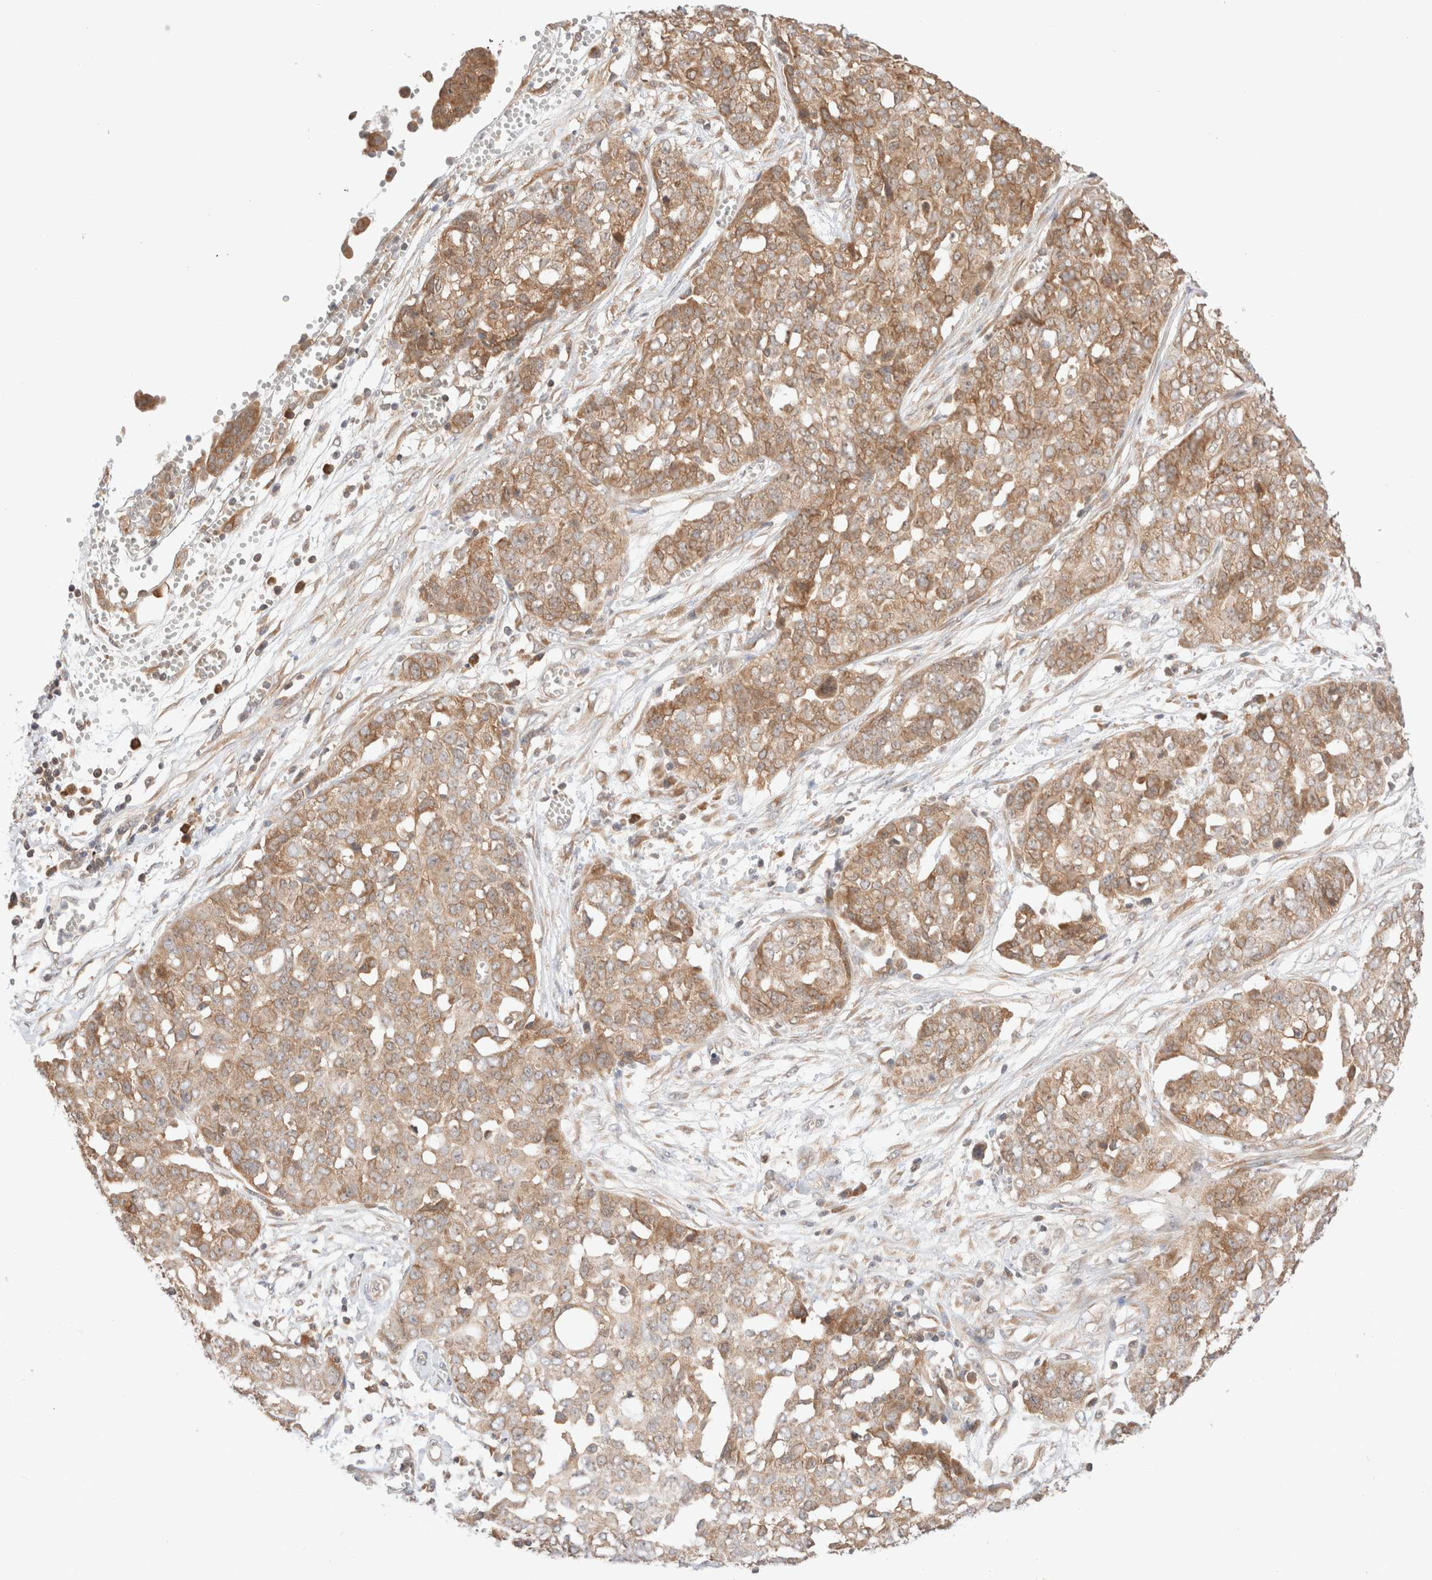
{"staining": {"intensity": "moderate", "quantity": ">75%", "location": "cytoplasmic/membranous"}, "tissue": "ovarian cancer", "cell_type": "Tumor cells", "image_type": "cancer", "snomed": [{"axis": "morphology", "description": "Cystadenocarcinoma, serous, NOS"}, {"axis": "topography", "description": "Soft tissue"}, {"axis": "topography", "description": "Ovary"}], "caption": "A medium amount of moderate cytoplasmic/membranous expression is identified in about >75% of tumor cells in serous cystadenocarcinoma (ovarian) tissue.", "gene": "XKR4", "patient": {"sex": "female", "age": 57}}